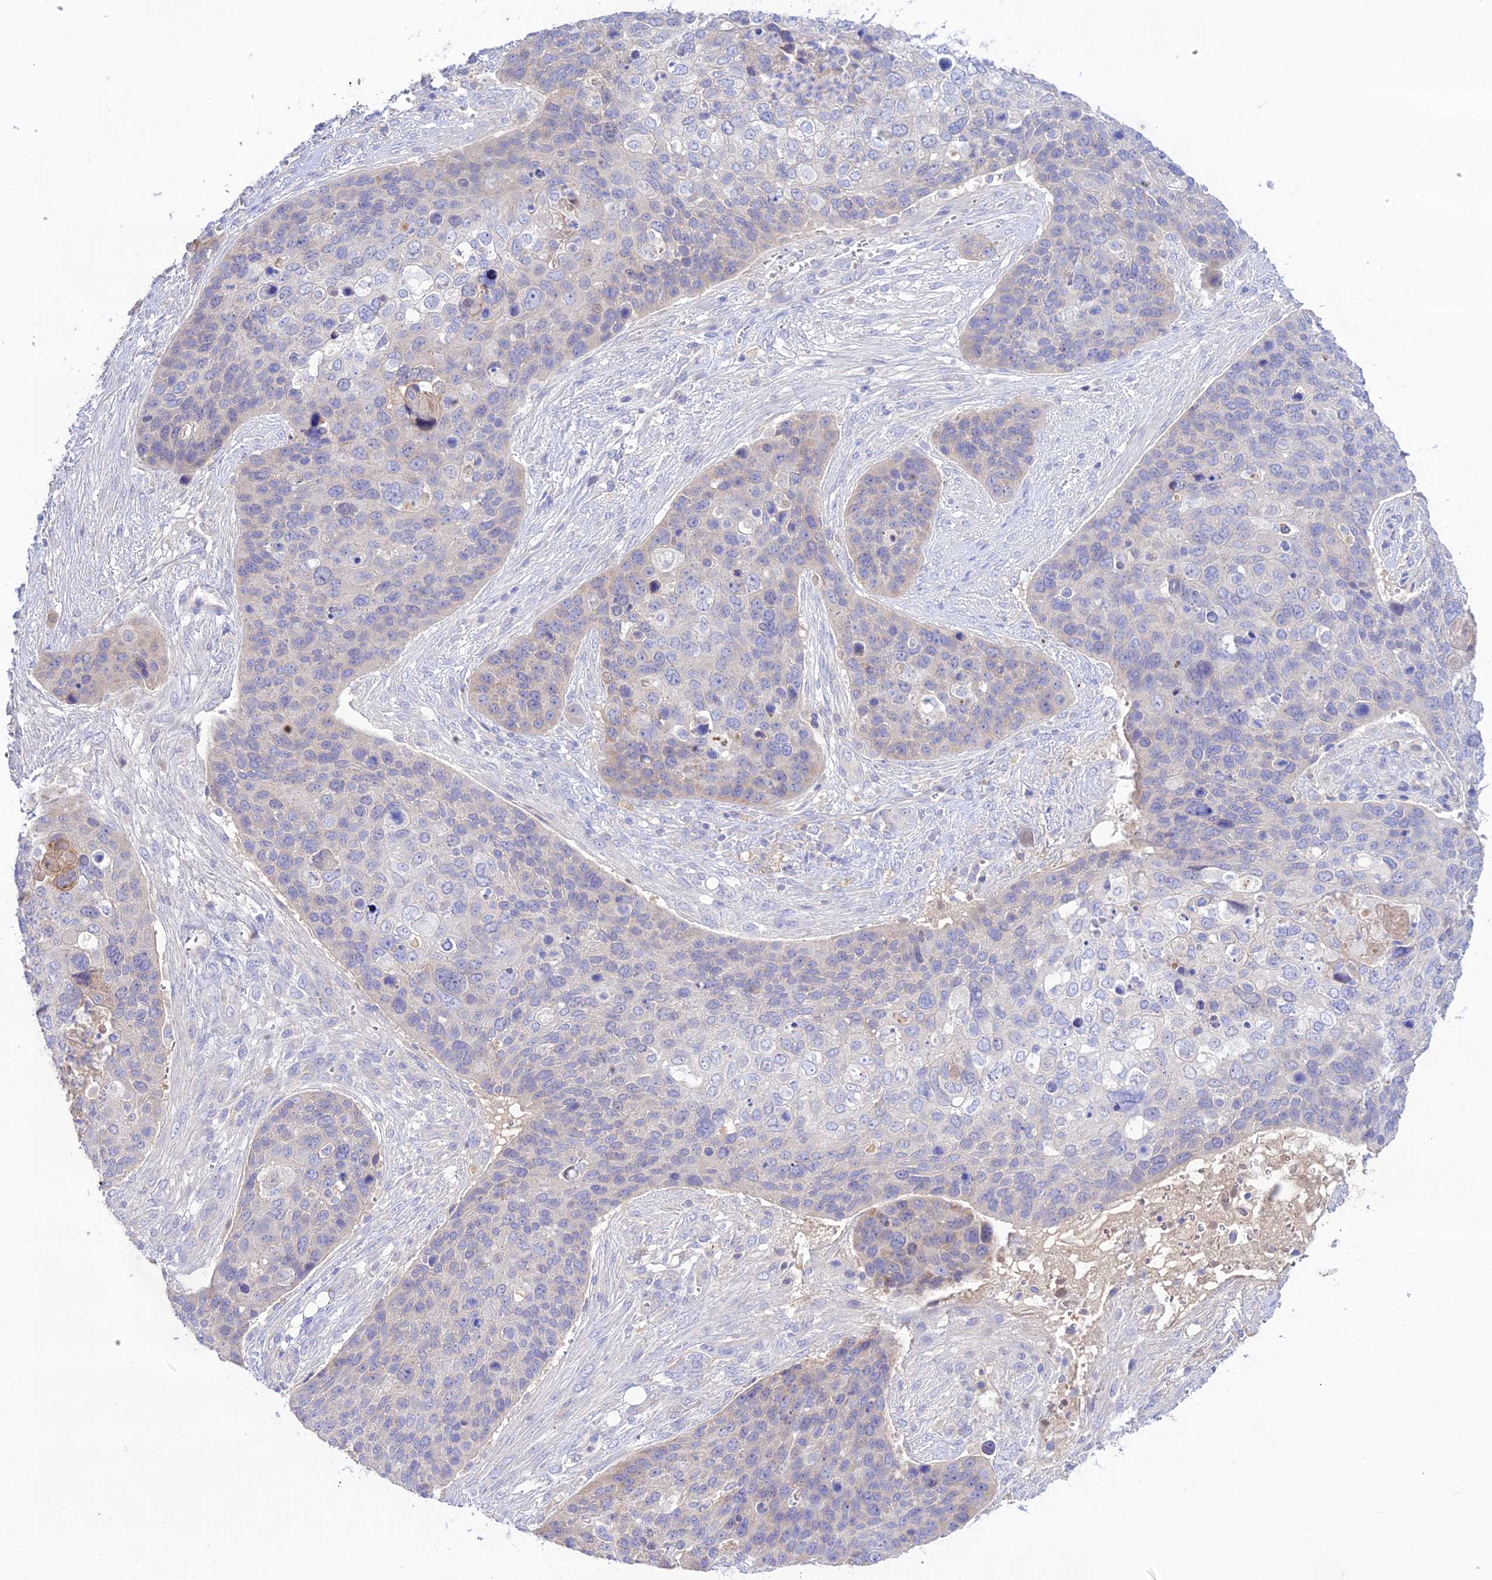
{"staining": {"intensity": "negative", "quantity": "none", "location": "none"}, "tissue": "skin cancer", "cell_type": "Tumor cells", "image_type": "cancer", "snomed": [{"axis": "morphology", "description": "Basal cell carcinoma"}, {"axis": "topography", "description": "Skin"}], "caption": "Immunohistochemistry (IHC) image of skin basal cell carcinoma stained for a protein (brown), which demonstrates no expression in tumor cells.", "gene": "NLRP9", "patient": {"sex": "female", "age": 74}}